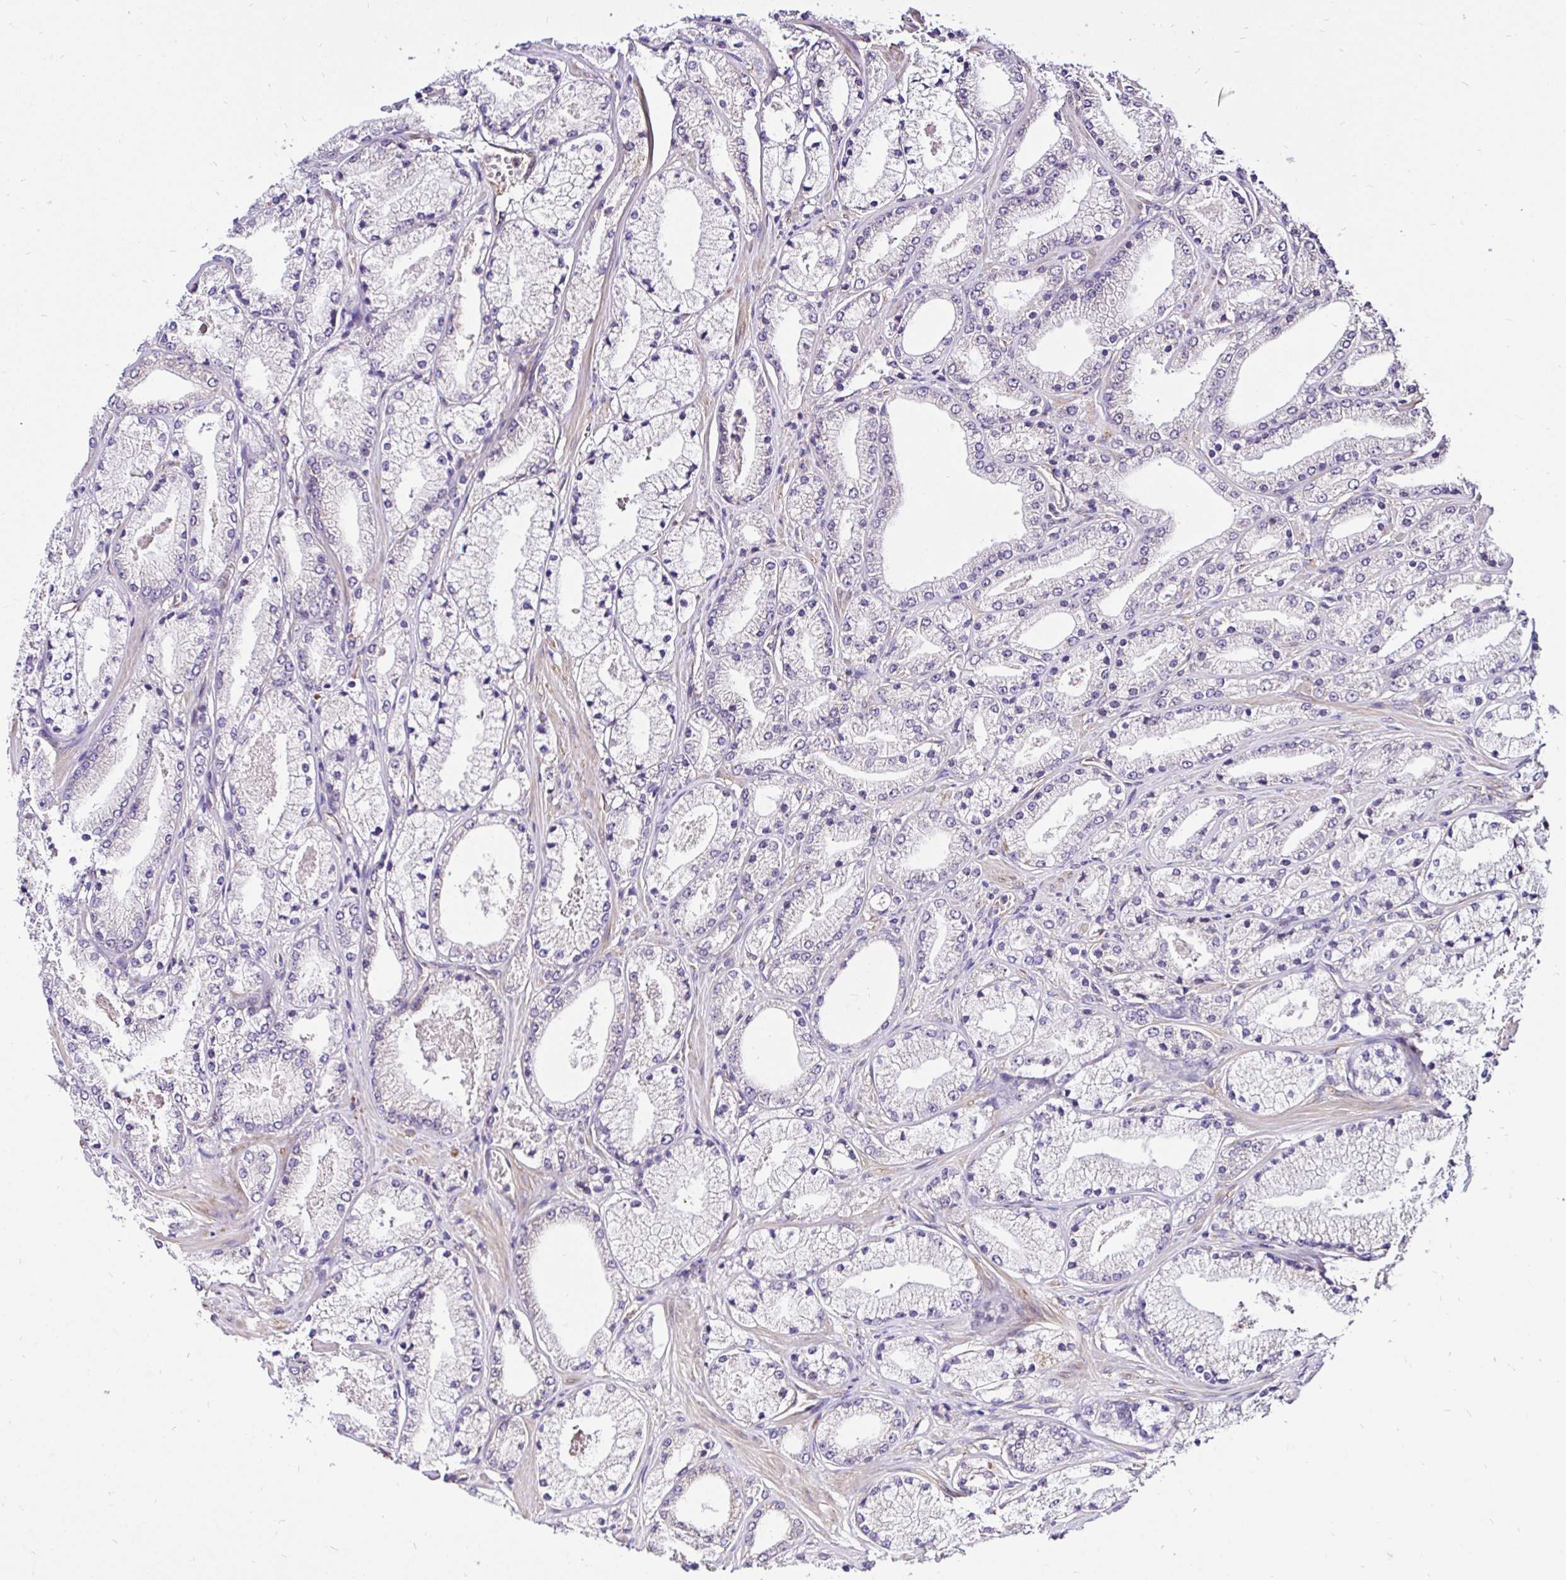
{"staining": {"intensity": "negative", "quantity": "none", "location": "none"}, "tissue": "prostate cancer", "cell_type": "Tumor cells", "image_type": "cancer", "snomed": [{"axis": "morphology", "description": "Adenocarcinoma, High grade"}, {"axis": "topography", "description": "Prostate"}], "caption": "Prostate cancer was stained to show a protein in brown. There is no significant staining in tumor cells.", "gene": "CCDC122", "patient": {"sex": "male", "age": 63}}